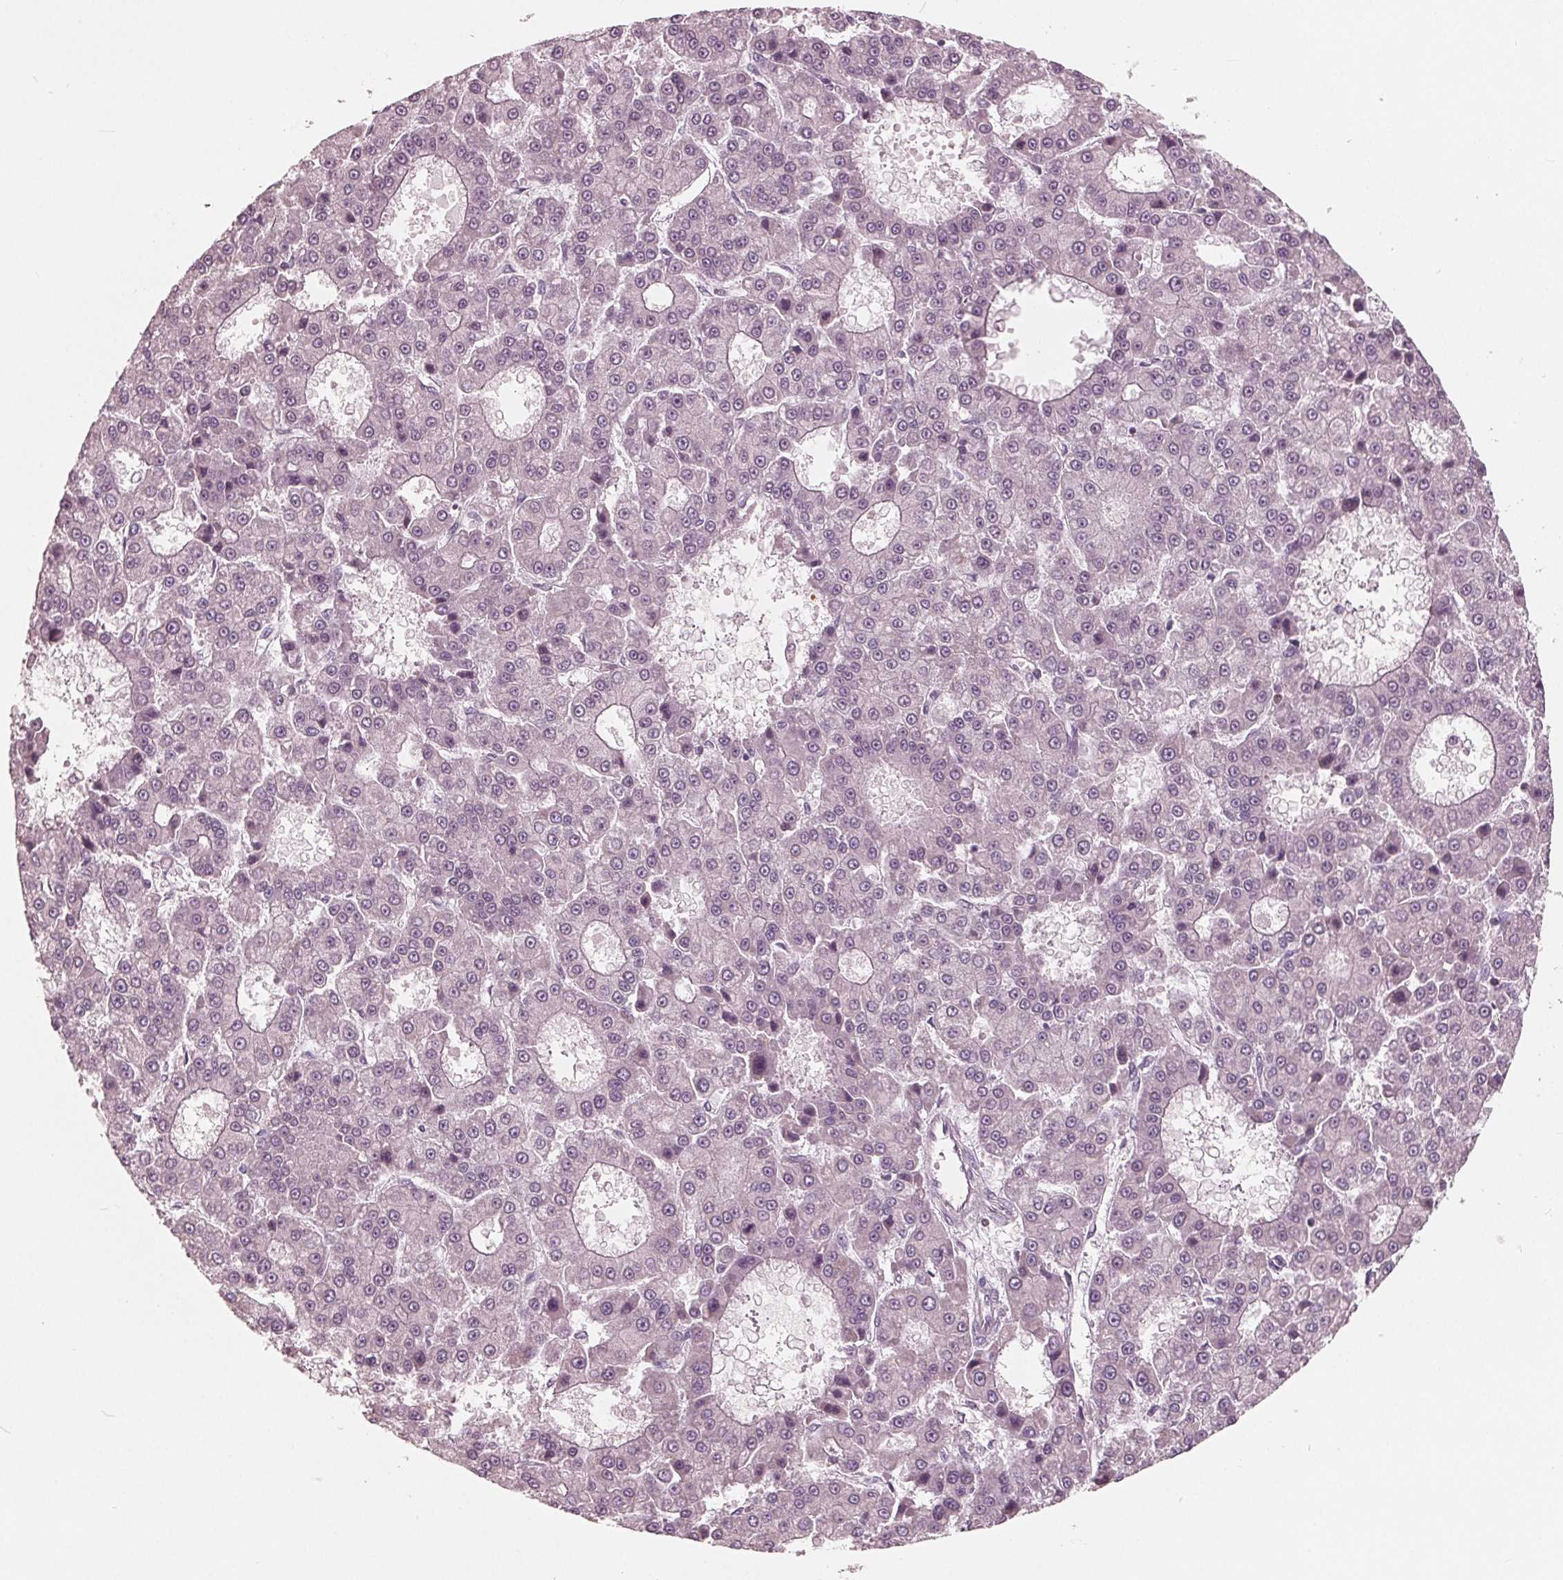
{"staining": {"intensity": "negative", "quantity": "none", "location": "none"}, "tissue": "liver cancer", "cell_type": "Tumor cells", "image_type": "cancer", "snomed": [{"axis": "morphology", "description": "Carcinoma, Hepatocellular, NOS"}, {"axis": "topography", "description": "Liver"}], "caption": "Liver cancer (hepatocellular carcinoma) stained for a protein using IHC reveals no staining tumor cells.", "gene": "ING3", "patient": {"sex": "male", "age": 70}}